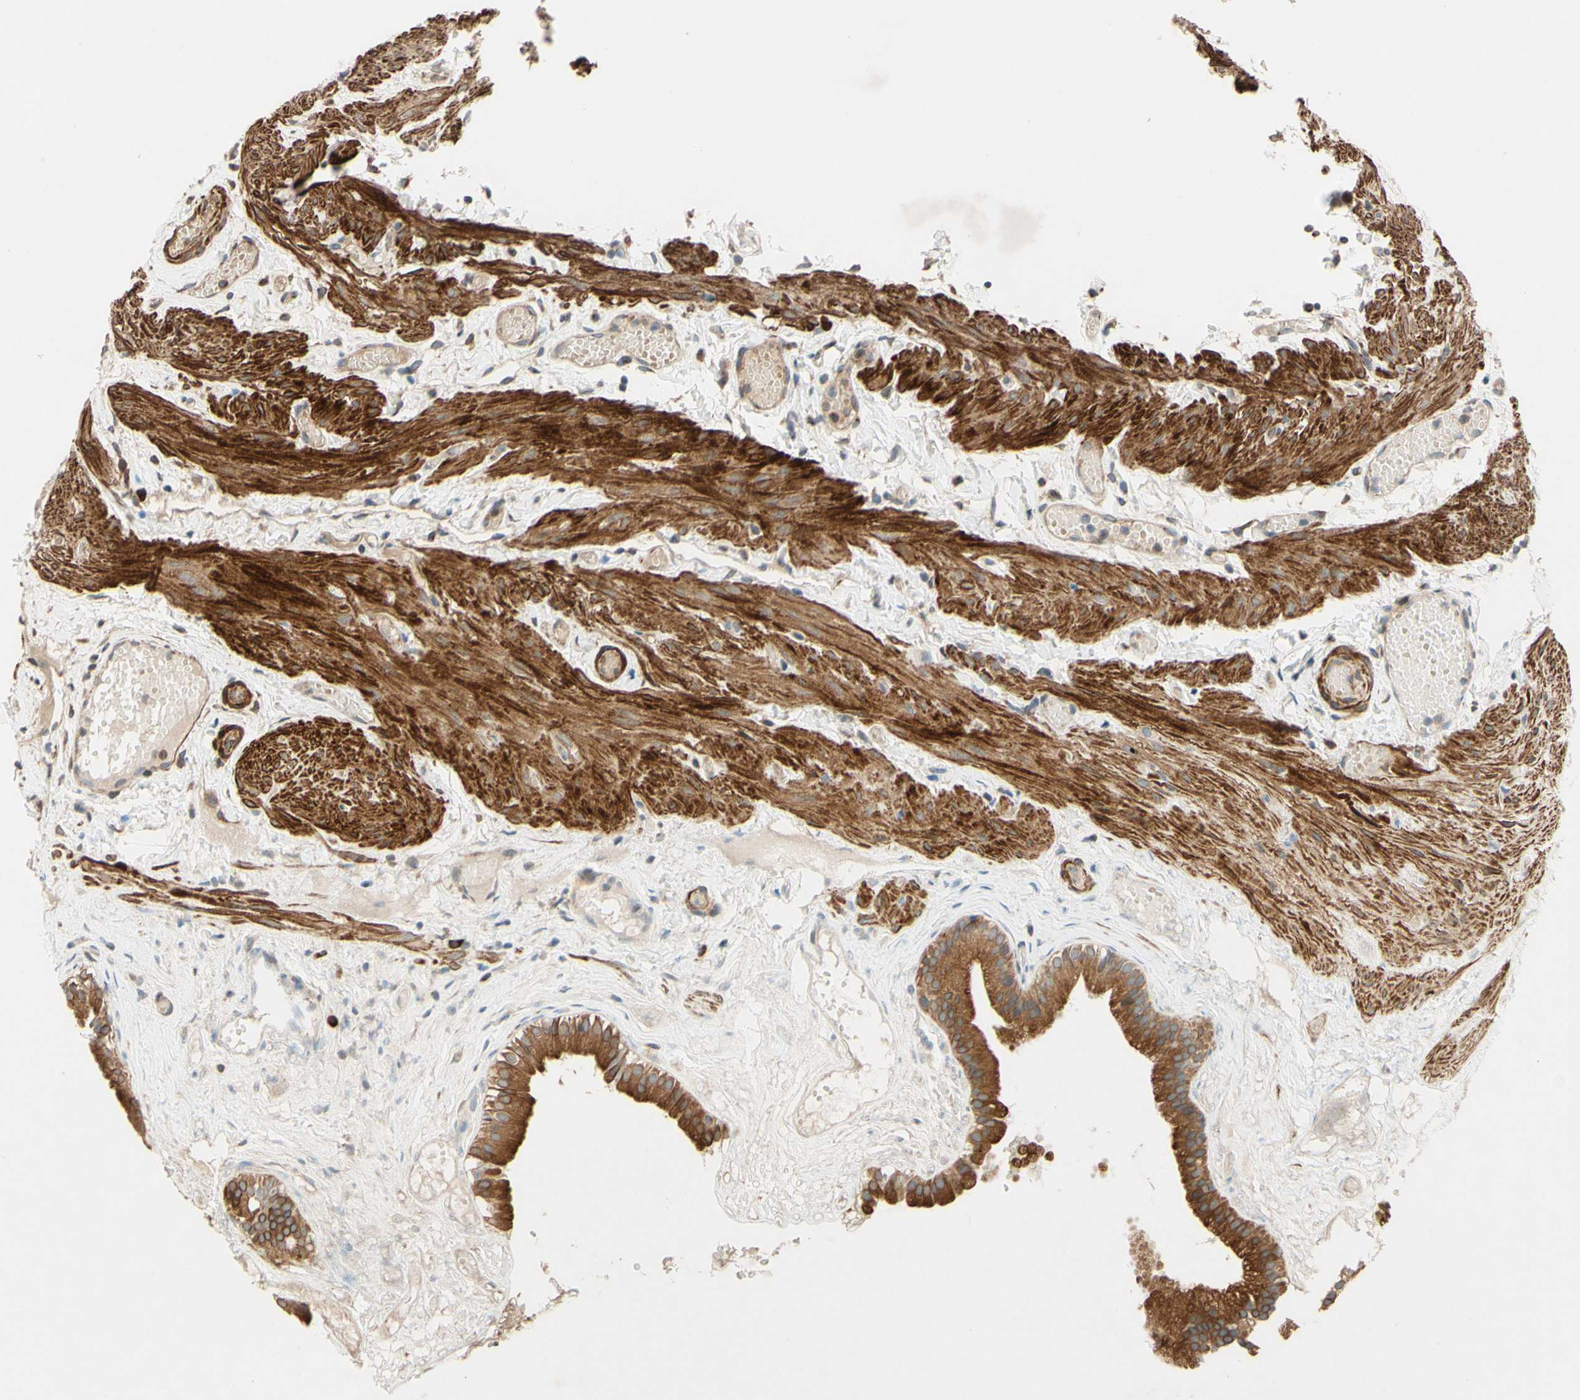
{"staining": {"intensity": "strong", "quantity": ">75%", "location": "cytoplasmic/membranous"}, "tissue": "gallbladder", "cell_type": "Glandular cells", "image_type": "normal", "snomed": [{"axis": "morphology", "description": "Normal tissue, NOS"}, {"axis": "topography", "description": "Gallbladder"}], "caption": "The immunohistochemical stain shows strong cytoplasmic/membranous staining in glandular cells of benign gallbladder. (Brightfield microscopy of DAB IHC at high magnification).", "gene": "PTPRU", "patient": {"sex": "female", "age": 26}}